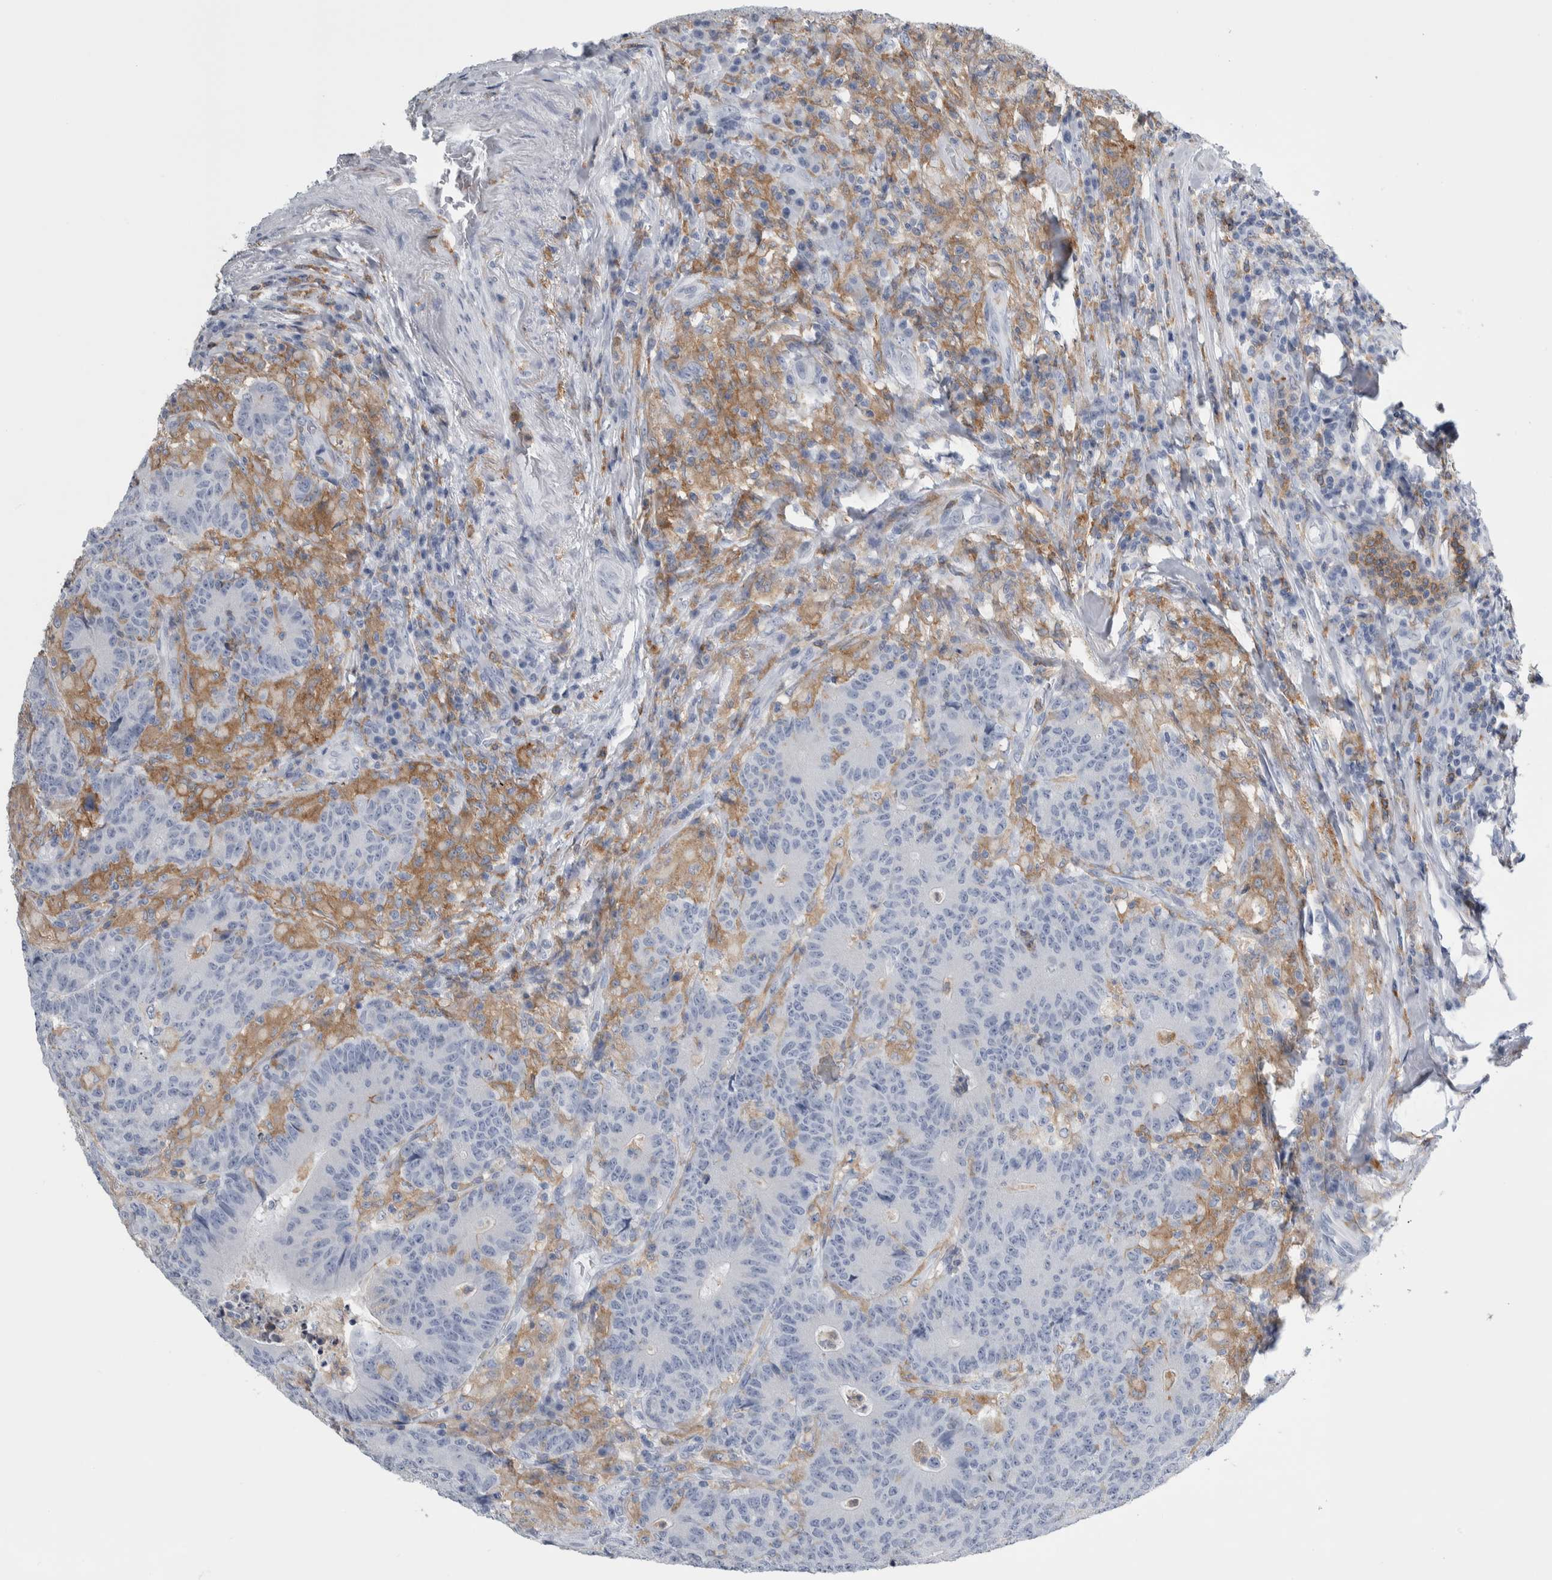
{"staining": {"intensity": "negative", "quantity": "none", "location": "none"}, "tissue": "colorectal cancer", "cell_type": "Tumor cells", "image_type": "cancer", "snomed": [{"axis": "morphology", "description": "Normal tissue, NOS"}, {"axis": "morphology", "description": "Adenocarcinoma, NOS"}, {"axis": "topography", "description": "Colon"}], "caption": "The IHC image has no significant staining in tumor cells of colorectal cancer (adenocarcinoma) tissue.", "gene": "SKAP2", "patient": {"sex": "female", "age": 75}}